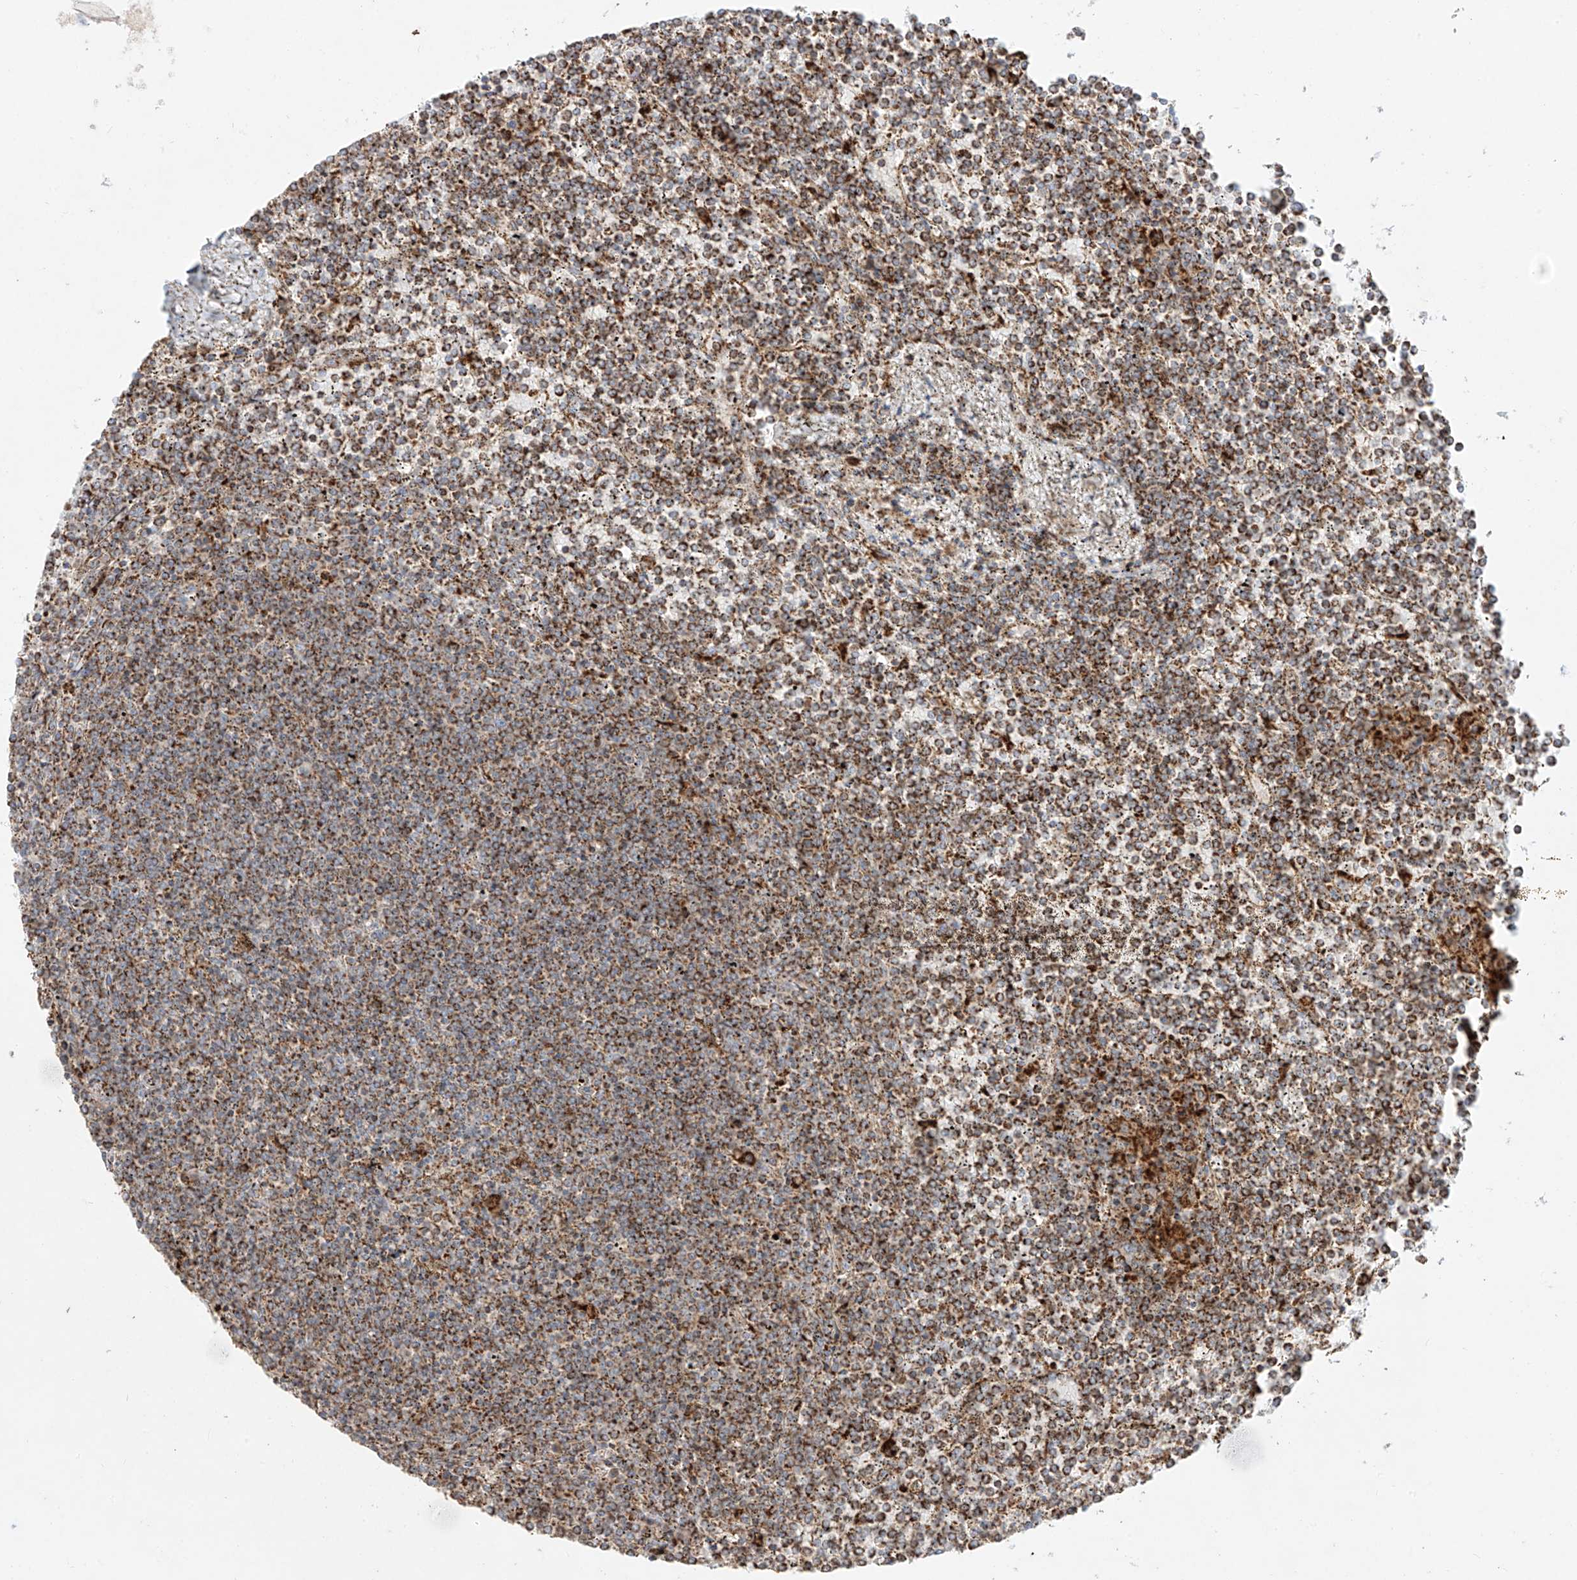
{"staining": {"intensity": "strong", "quantity": ">75%", "location": "cytoplasmic/membranous"}, "tissue": "lymphoma", "cell_type": "Tumor cells", "image_type": "cancer", "snomed": [{"axis": "morphology", "description": "Malignant lymphoma, non-Hodgkin's type, Low grade"}, {"axis": "topography", "description": "Spleen"}], "caption": "Lymphoma stained with a brown dye exhibits strong cytoplasmic/membranous positive positivity in about >75% of tumor cells.", "gene": "COLGALT2", "patient": {"sex": "female", "age": 19}}